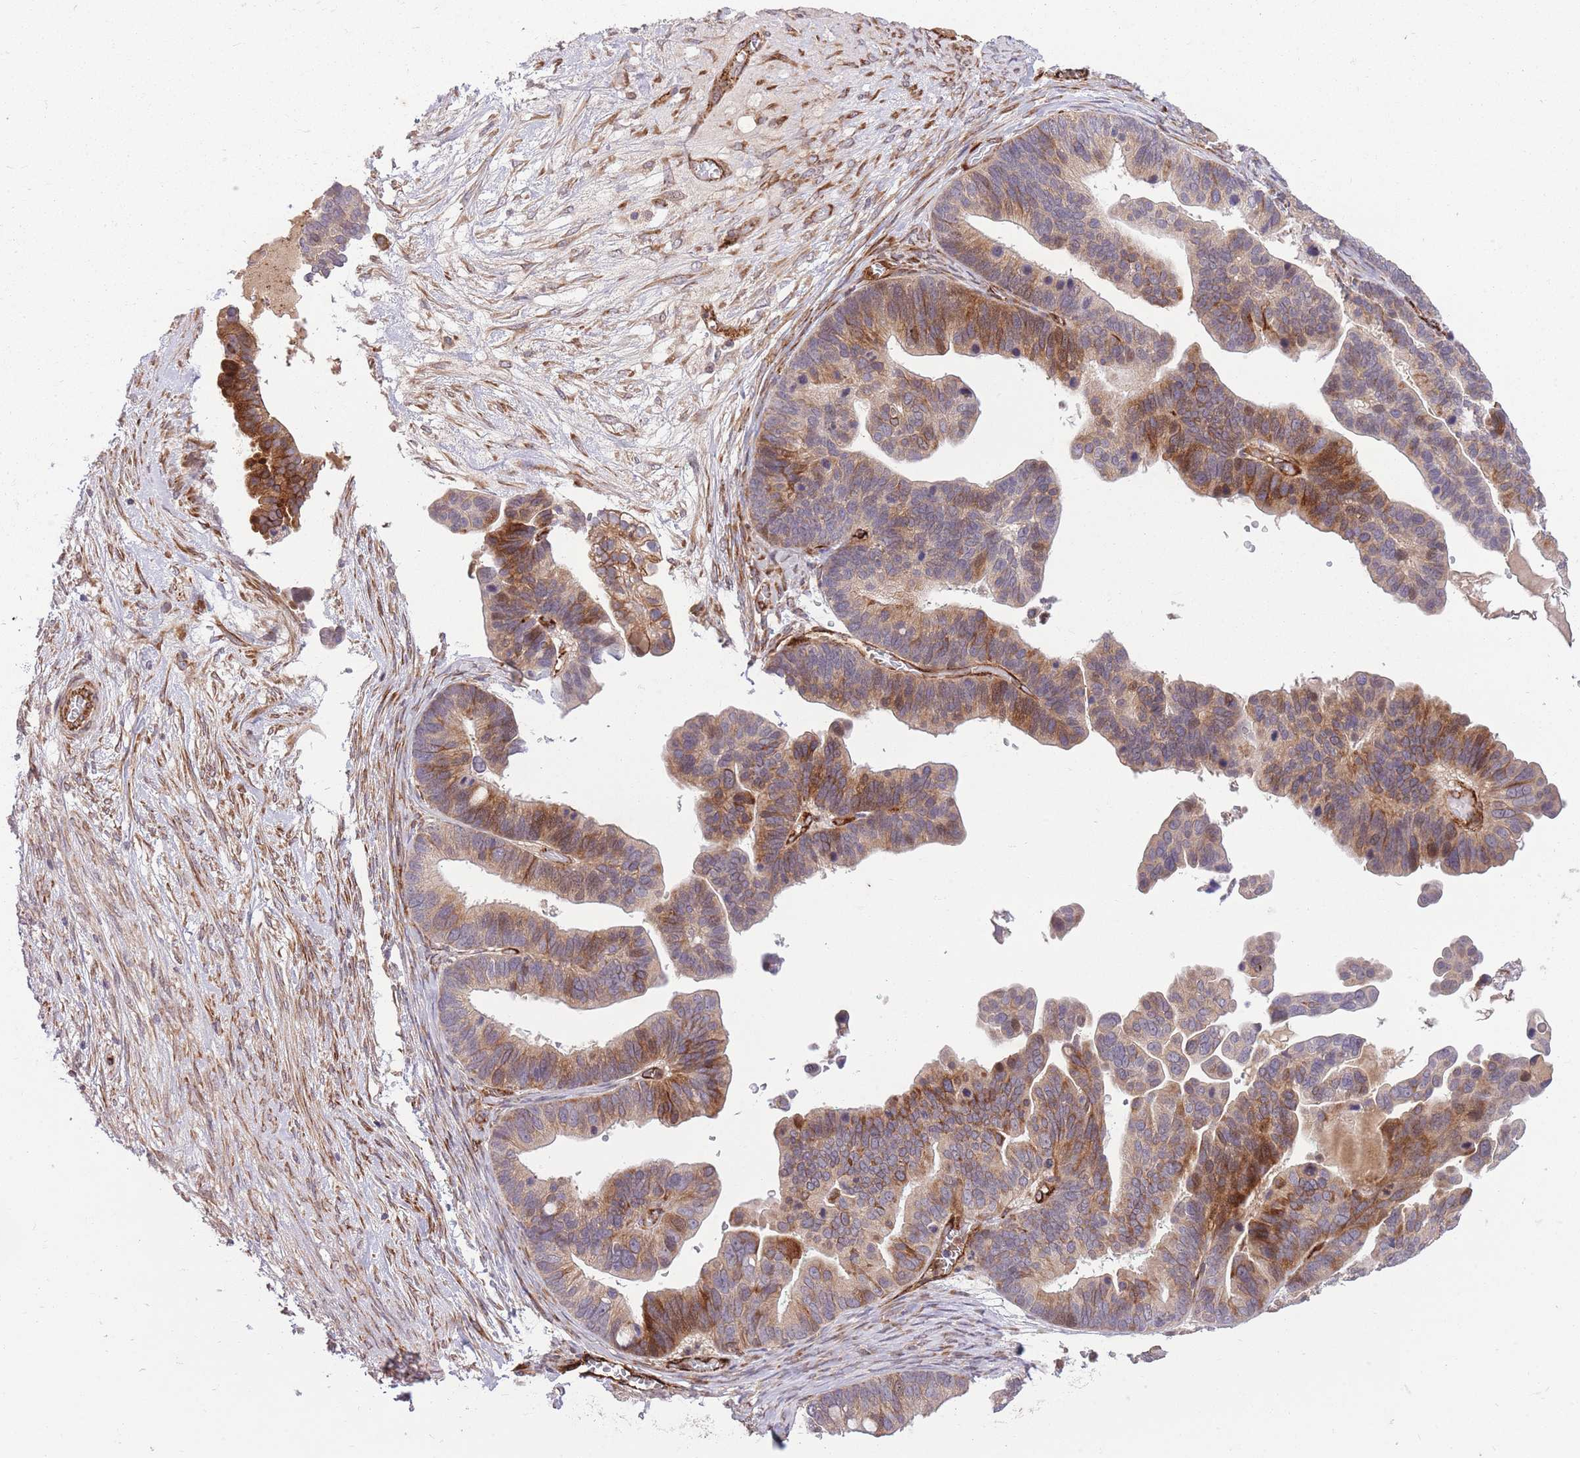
{"staining": {"intensity": "moderate", "quantity": "25%-75%", "location": "cytoplasmic/membranous"}, "tissue": "ovarian cancer", "cell_type": "Tumor cells", "image_type": "cancer", "snomed": [{"axis": "morphology", "description": "Cystadenocarcinoma, serous, NOS"}, {"axis": "topography", "description": "Ovary"}], "caption": "About 25%-75% of tumor cells in serous cystadenocarcinoma (ovarian) show moderate cytoplasmic/membranous protein staining as visualized by brown immunohistochemical staining.", "gene": "CISH", "patient": {"sex": "female", "age": 56}}